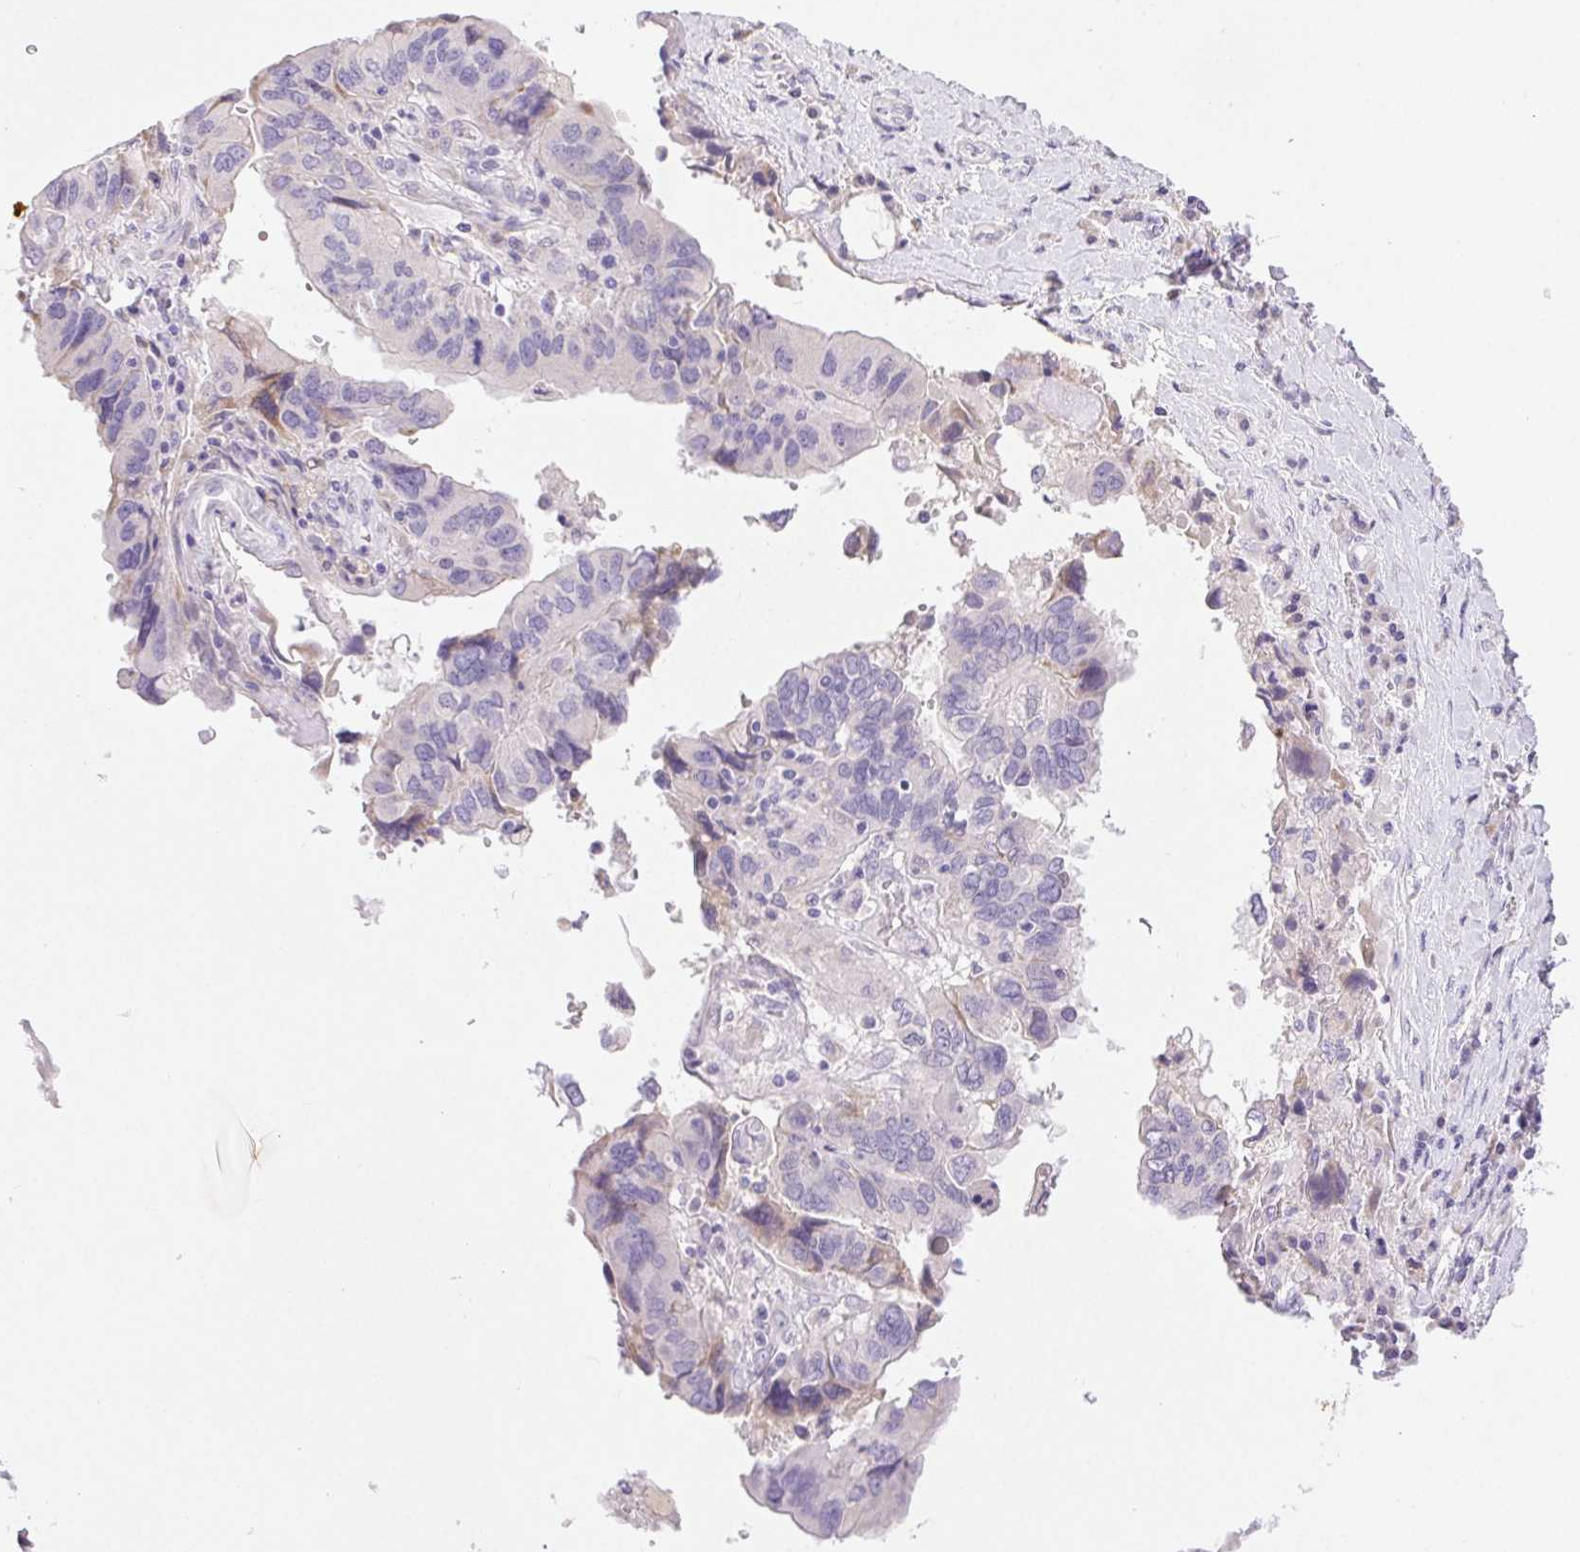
{"staining": {"intensity": "weak", "quantity": "<25%", "location": "cytoplasmic/membranous"}, "tissue": "ovarian cancer", "cell_type": "Tumor cells", "image_type": "cancer", "snomed": [{"axis": "morphology", "description": "Cystadenocarcinoma, serous, NOS"}, {"axis": "topography", "description": "Ovary"}], "caption": "Tumor cells show no significant protein expression in ovarian serous cystadenocarcinoma. Nuclei are stained in blue.", "gene": "ARHGAP11B", "patient": {"sex": "female", "age": 79}}